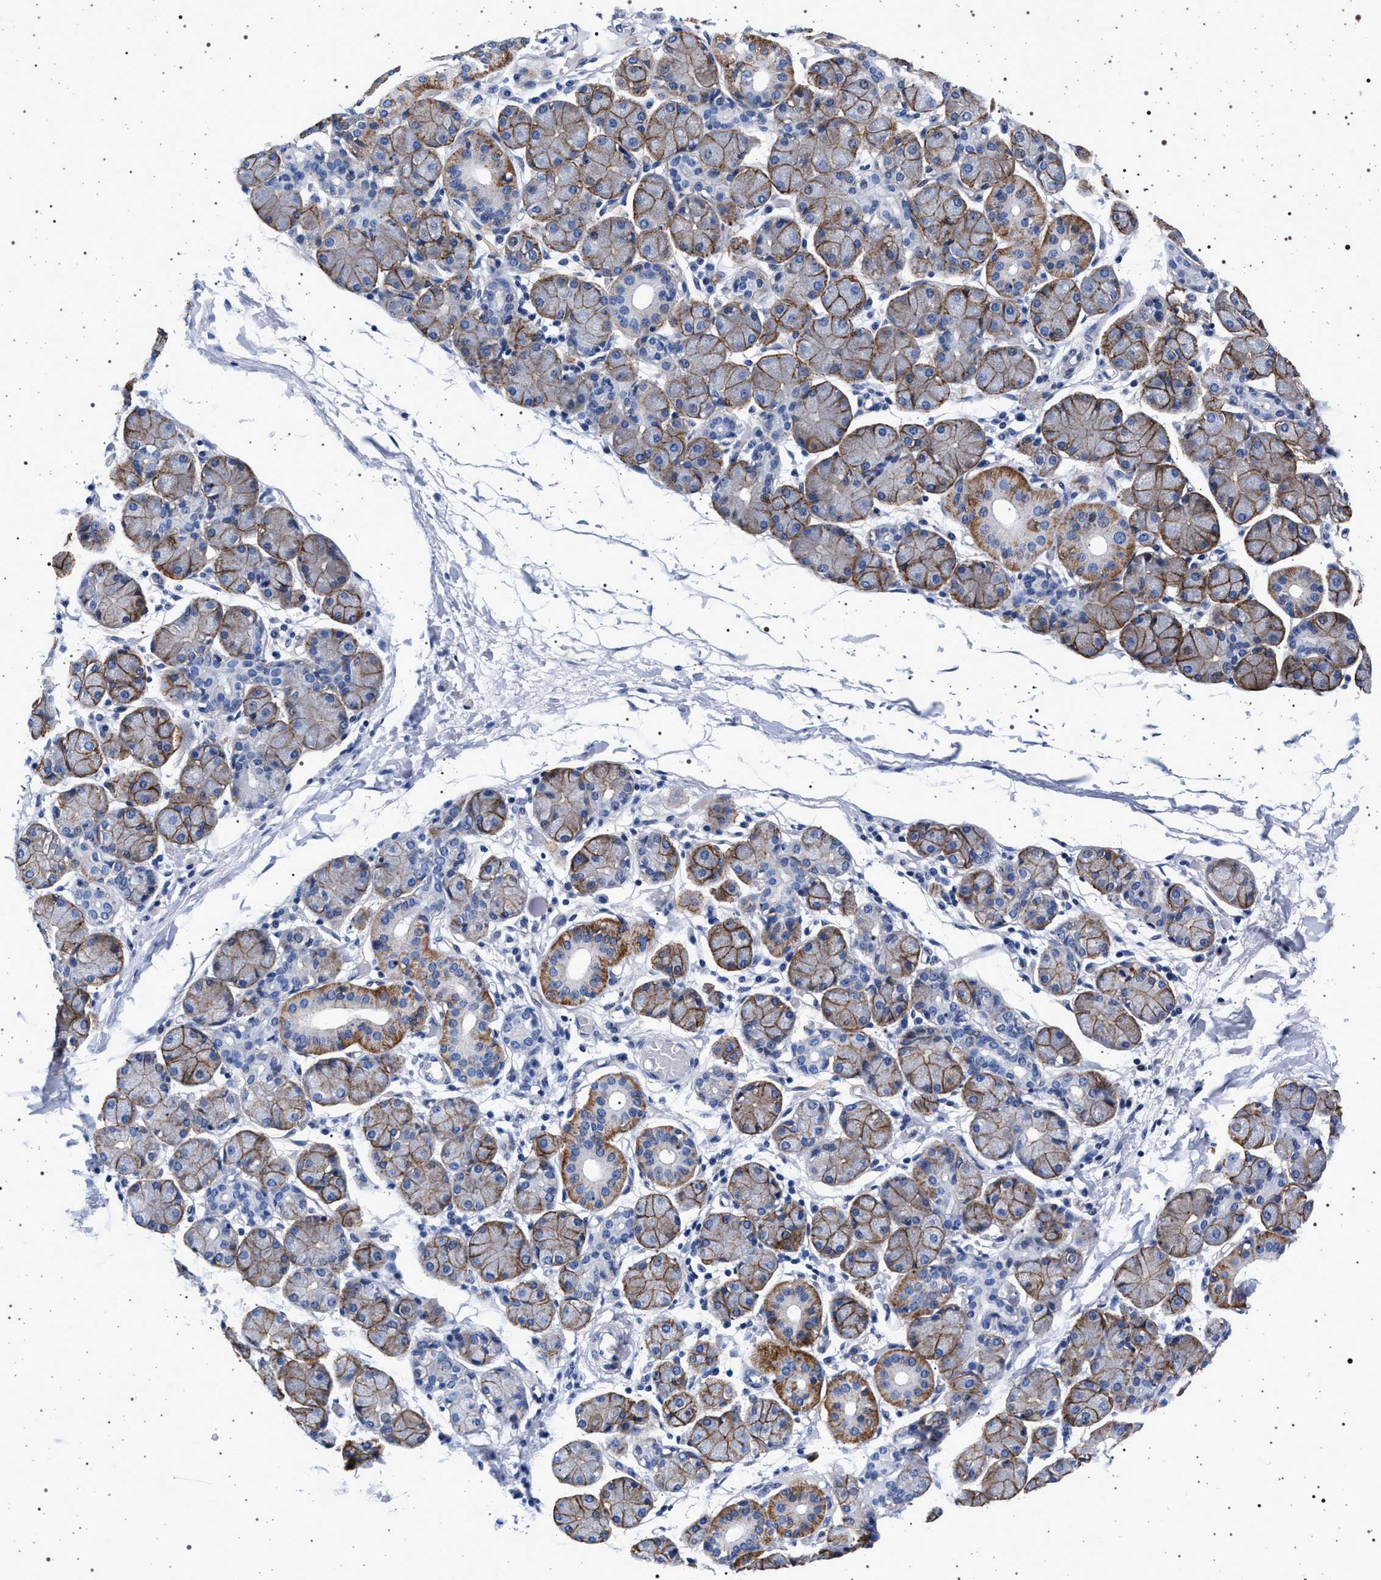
{"staining": {"intensity": "moderate", "quantity": ">75%", "location": "cytoplasmic/membranous"}, "tissue": "salivary gland", "cell_type": "Glandular cells", "image_type": "normal", "snomed": [{"axis": "morphology", "description": "Normal tissue, NOS"}, {"axis": "topography", "description": "Salivary gland"}], "caption": "Protein positivity by immunohistochemistry (IHC) displays moderate cytoplasmic/membranous staining in about >75% of glandular cells in unremarkable salivary gland.", "gene": "SLC9A1", "patient": {"sex": "female", "age": 24}}